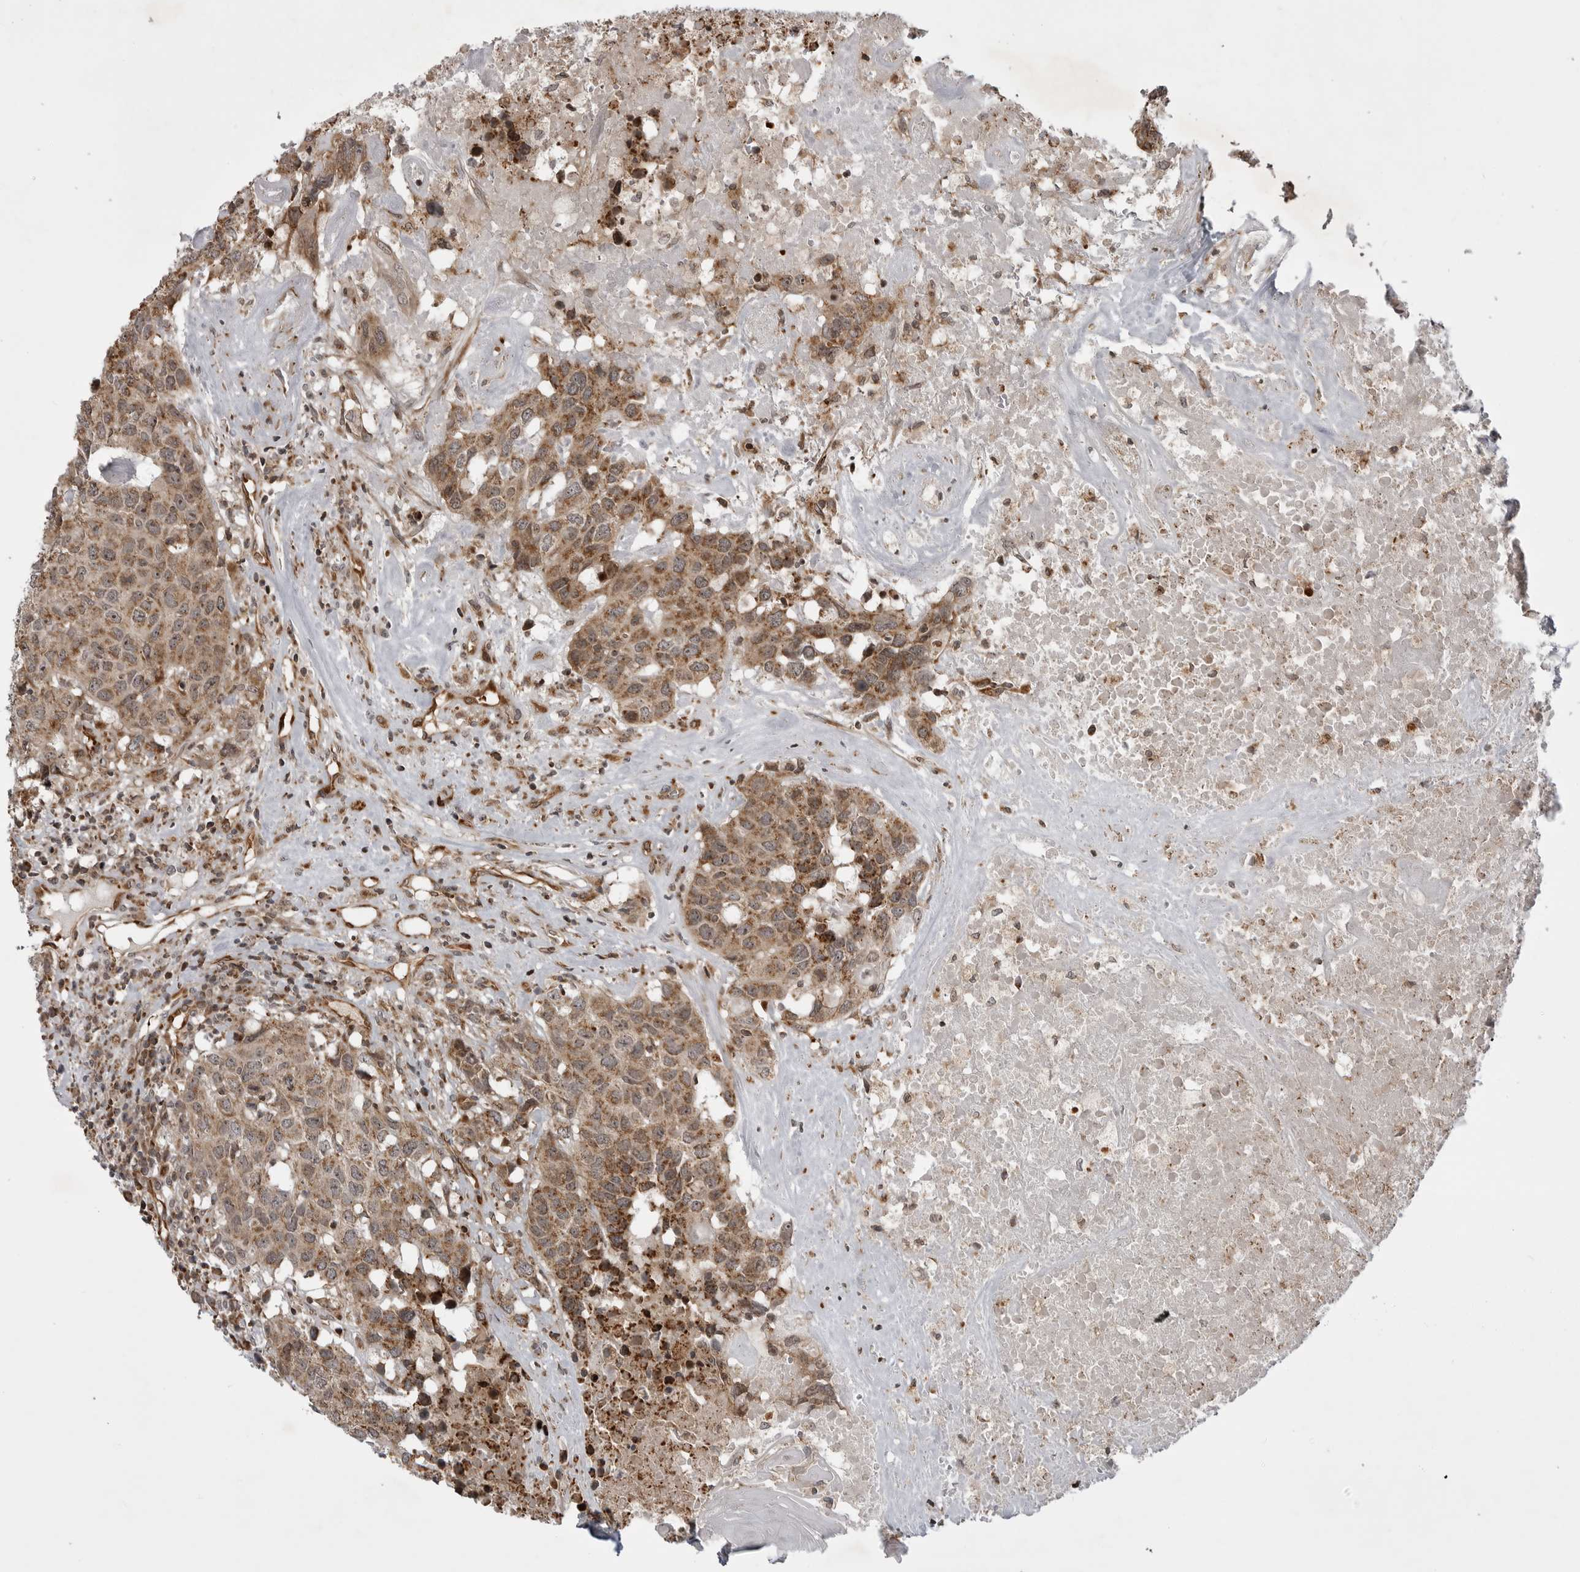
{"staining": {"intensity": "moderate", "quantity": ">75%", "location": "cytoplasmic/membranous"}, "tissue": "head and neck cancer", "cell_type": "Tumor cells", "image_type": "cancer", "snomed": [{"axis": "morphology", "description": "Squamous cell carcinoma, NOS"}, {"axis": "topography", "description": "Head-Neck"}], "caption": "Head and neck cancer stained with a brown dye shows moderate cytoplasmic/membranous positive staining in about >75% of tumor cells.", "gene": "ABL1", "patient": {"sex": "male", "age": 66}}